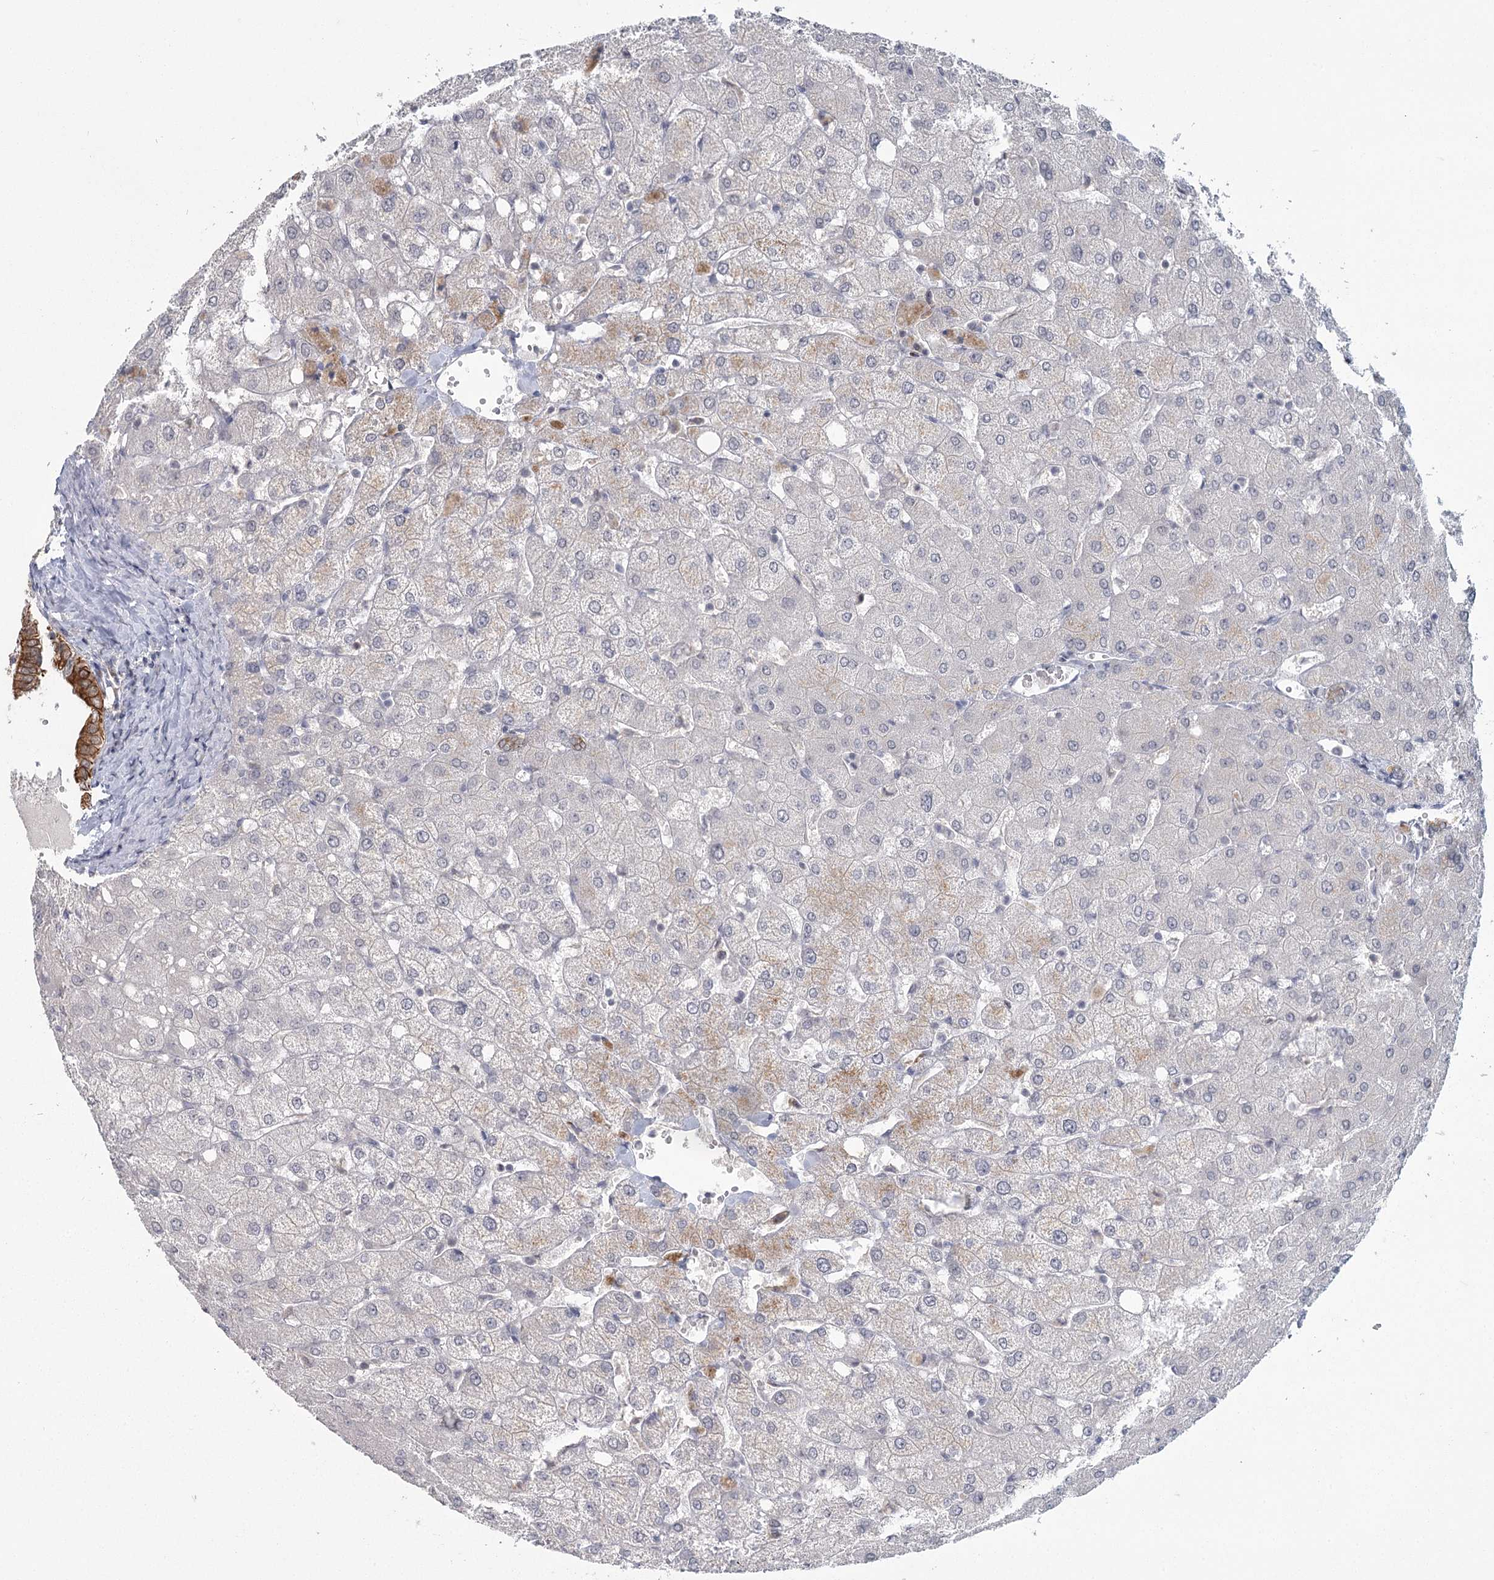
{"staining": {"intensity": "moderate", "quantity": "25%-75%", "location": "cytoplasmic/membranous"}, "tissue": "liver", "cell_type": "Cholangiocytes", "image_type": "normal", "snomed": [{"axis": "morphology", "description": "Normal tissue, NOS"}, {"axis": "topography", "description": "Liver"}], "caption": "An image showing moderate cytoplasmic/membranous expression in about 25%-75% of cholangiocytes in unremarkable liver, as visualized by brown immunohistochemical staining.", "gene": "TMEM70", "patient": {"sex": "female", "age": 54}}